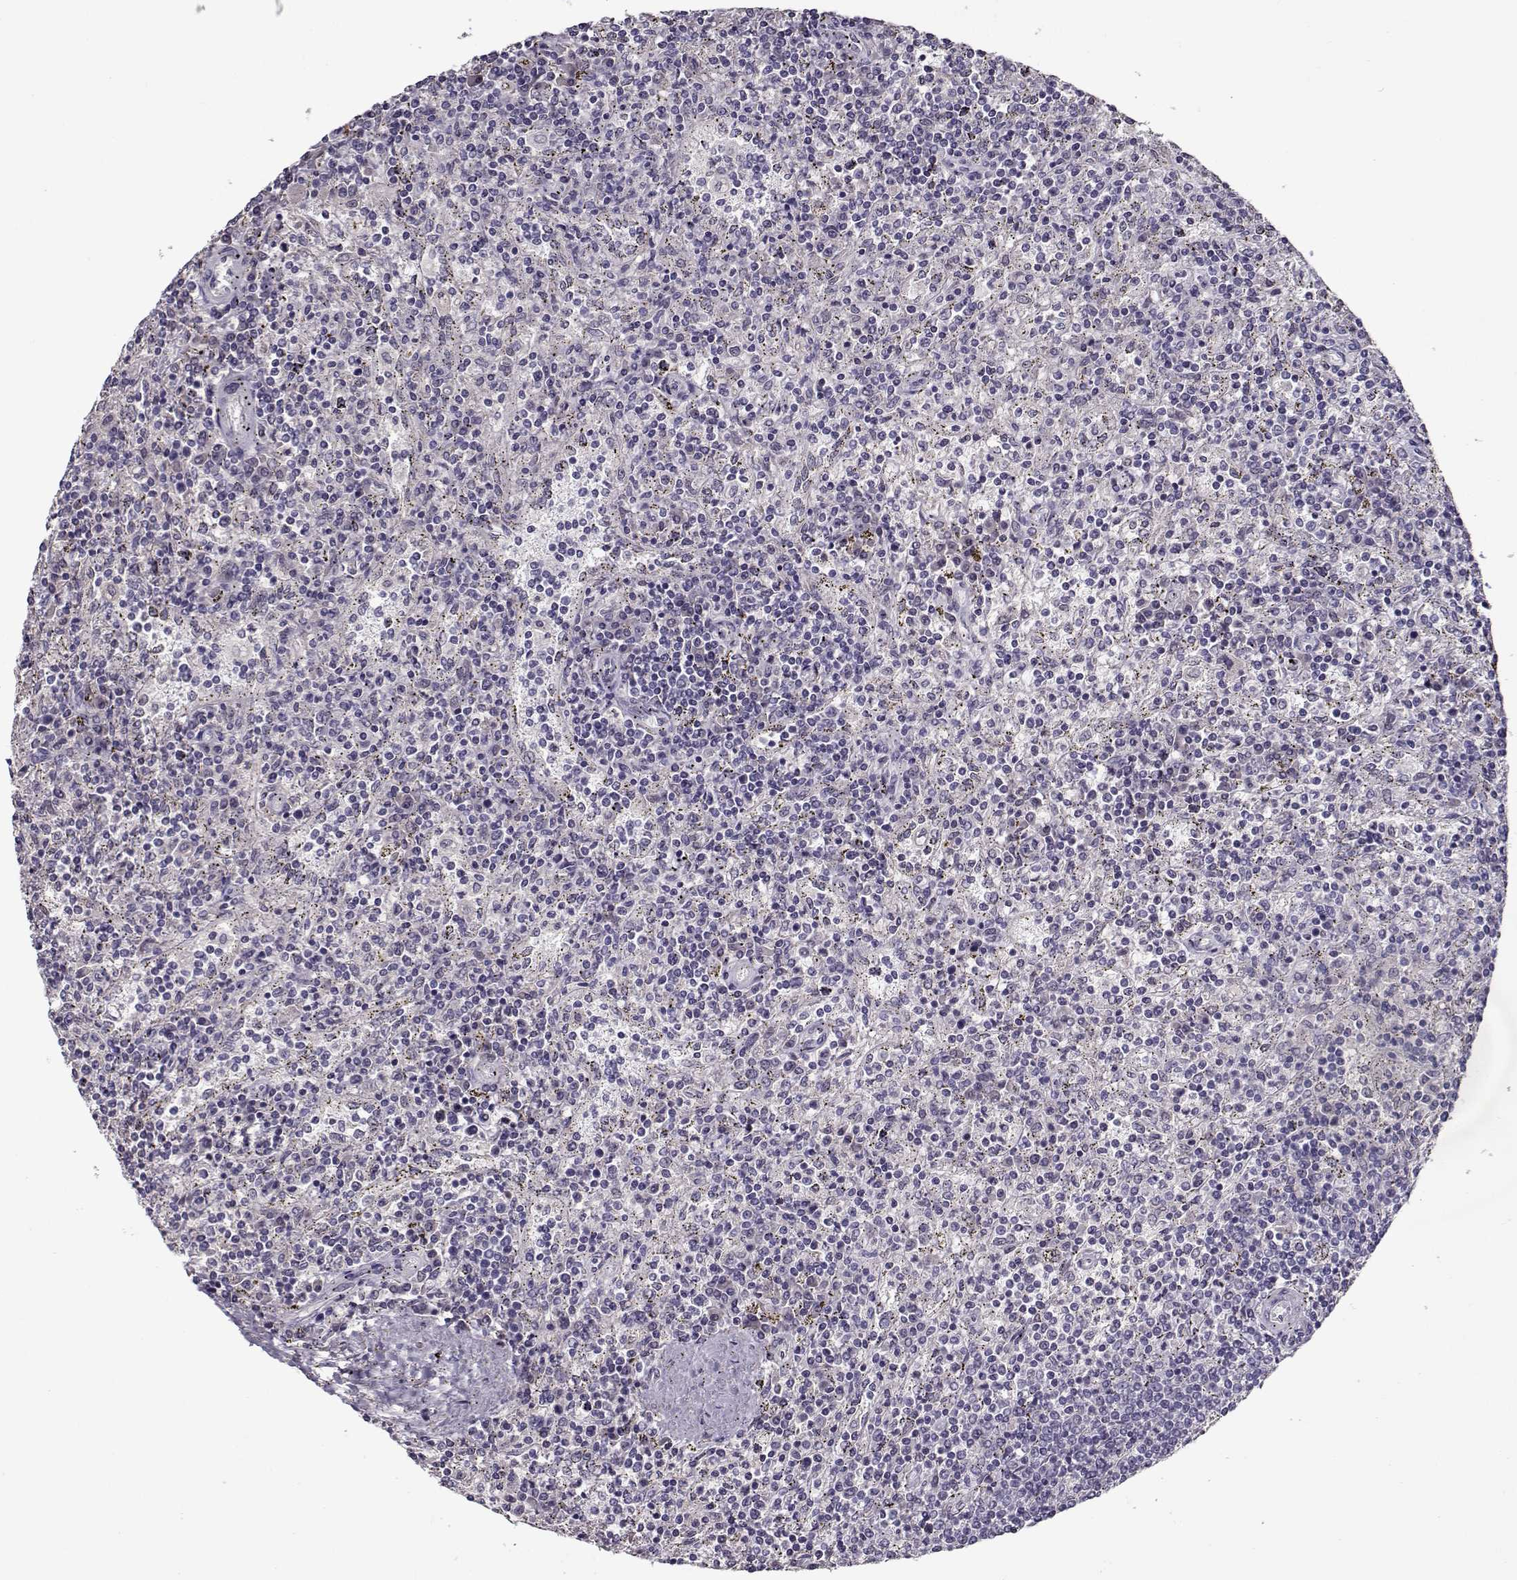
{"staining": {"intensity": "negative", "quantity": "none", "location": "none"}, "tissue": "lymphoma", "cell_type": "Tumor cells", "image_type": "cancer", "snomed": [{"axis": "morphology", "description": "Malignant lymphoma, non-Hodgkin's type, Low grade"}, {"axis": "topography", "description": "Spleen"}], "caption": "Lymphoma stained for a protein using immunohistochemistry (IHC) displays no staining tumor cells.", "gene": "PRMT8", "patient": {"sex": "male", "age": 62}}